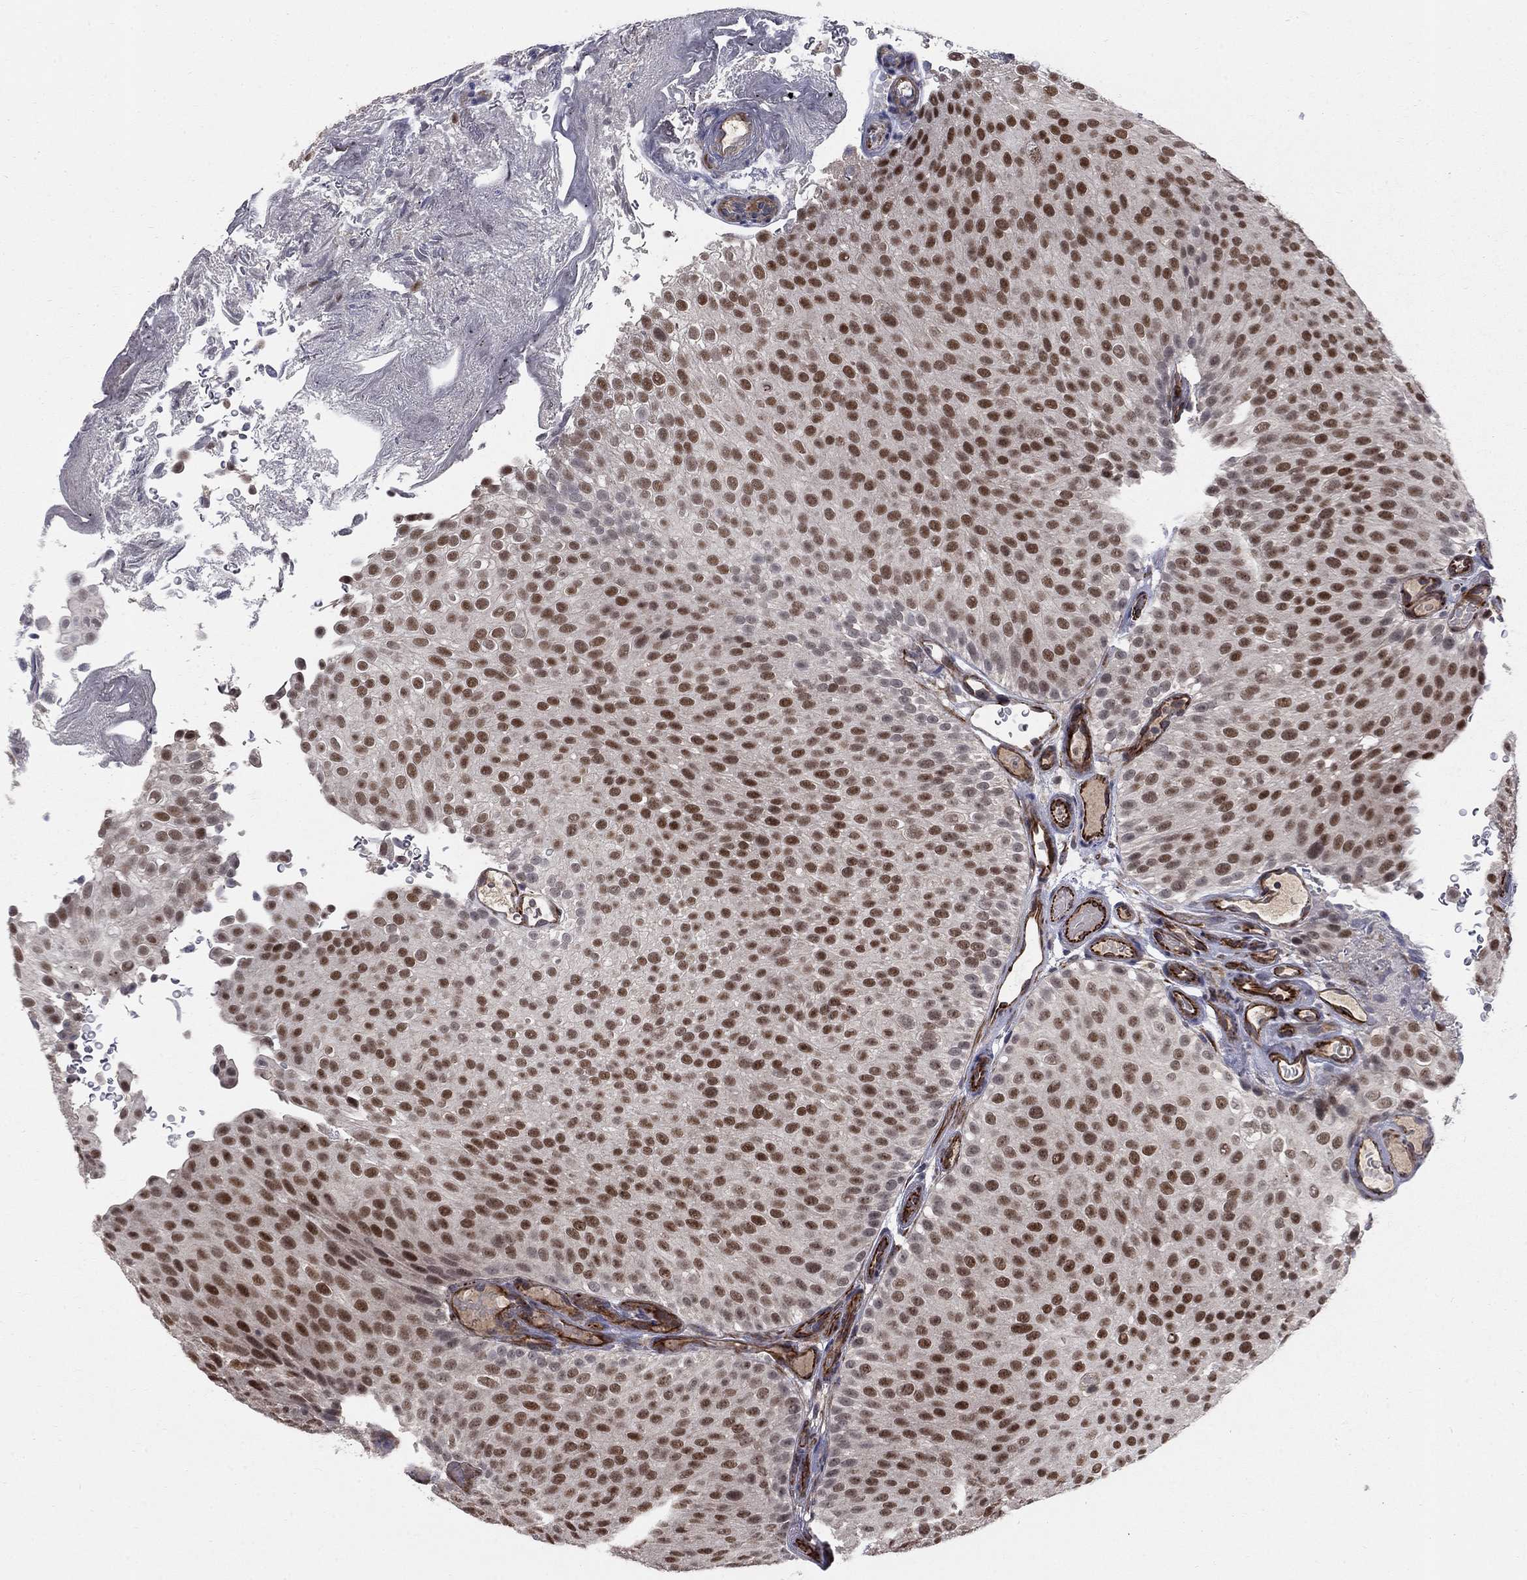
{"staining": {"intensity": "strong", "quantity": ">75%", "location": "nuclear"}, "tissue": "urothelial cancer", "cell_type": "Tumor cells", "image_type": "cancer", "snomed": [{"axis": "morphology", "description": "Urothelial carcinoma, Low grade"}, {"axis": "topography", "description": "Urinary bladder"}], "caption": "An image of human low-grade urothelial carcinoma stained for a protein reveals strong nuclear brown staining in tumor cells.", "gene": "MSRA", "patient": {"sex": "male", "age": 78}}